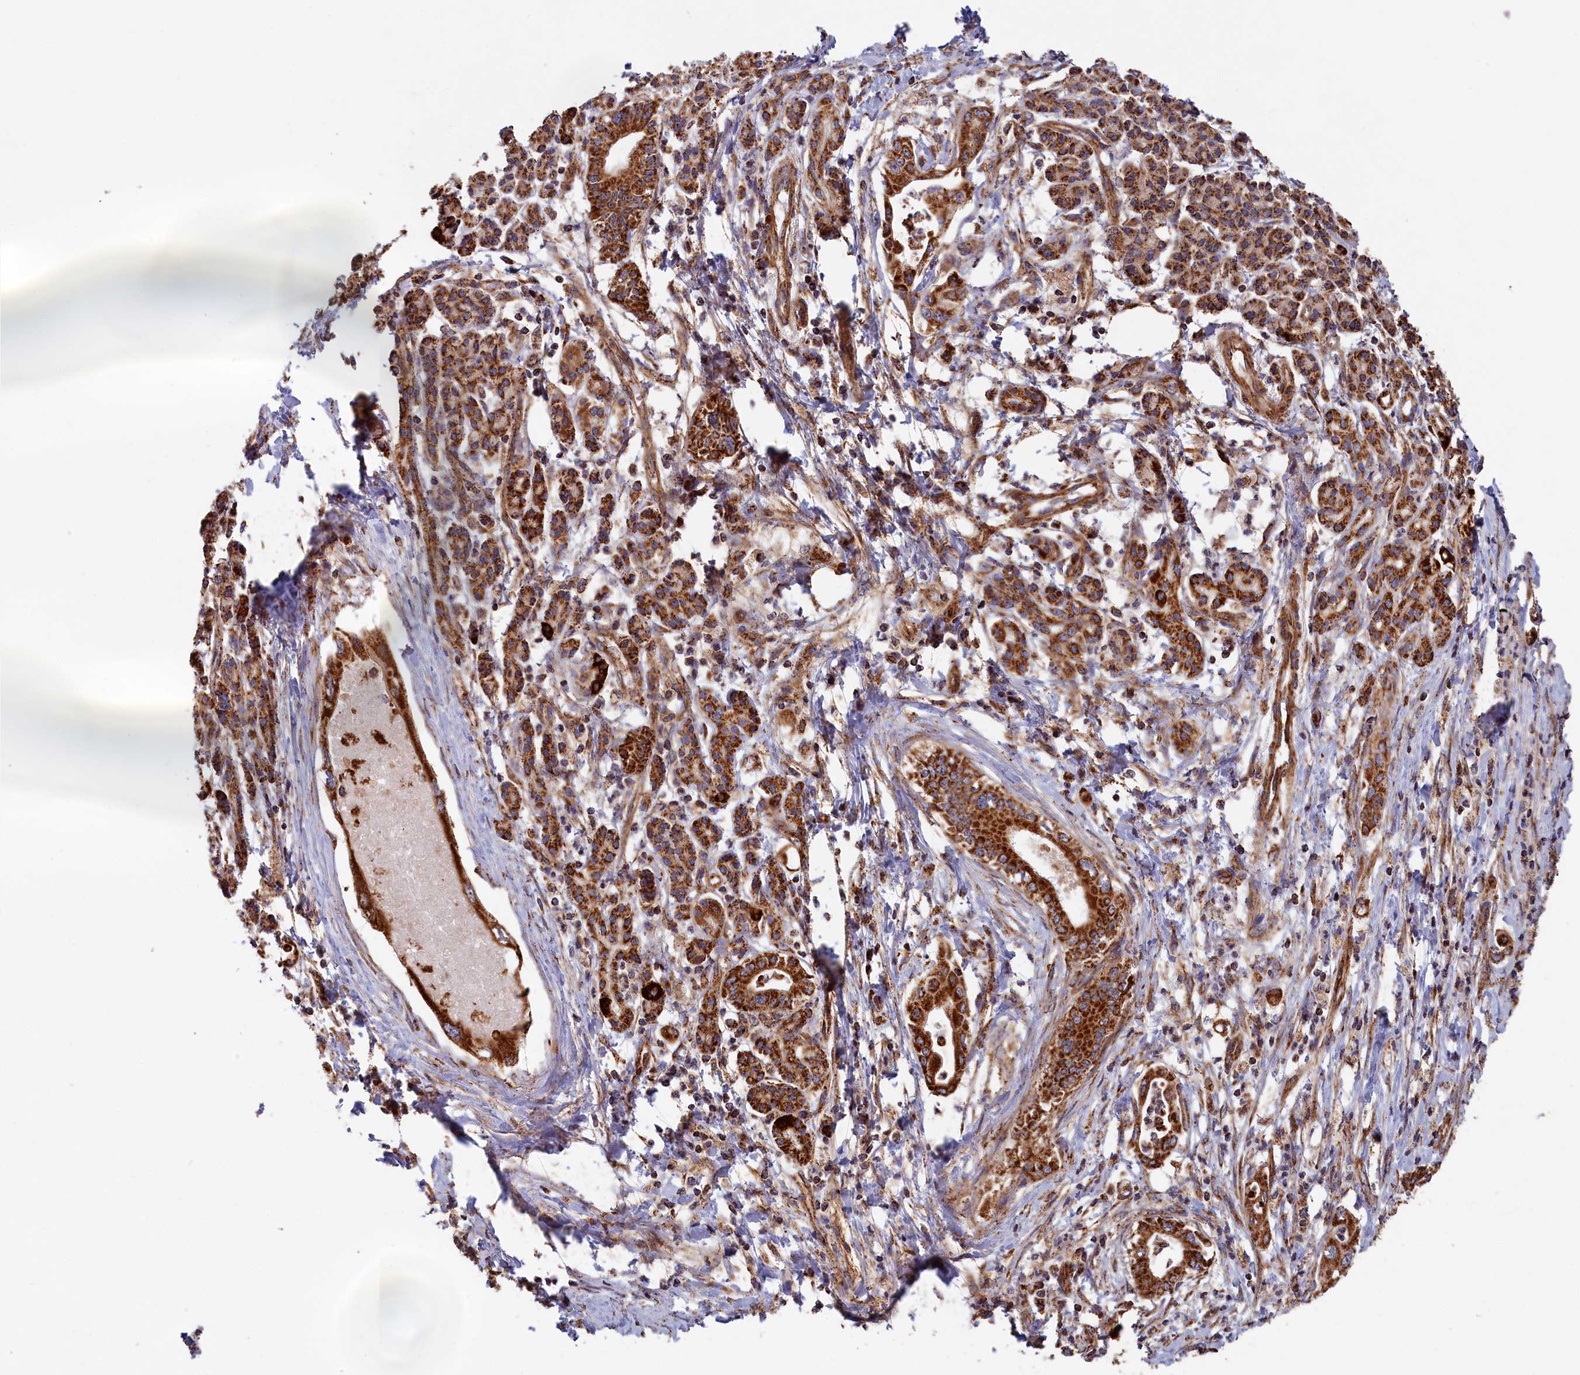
{"staining": {"intensity": "strong", "quantity": ">75%", "location": "cytoplasmic/membranous"}, "tissue": "pancreatic cancer", "cell_type": "Tumor cells", "image_type": "cancer", "snomed": [{"axis": "morphology", "description": "Adenocarcinoma, NOS"}, {"axis": "topography", "description": "Pancreas"}], "caption": "A histopathology image of pancreatic cancer stained for a protein displays strong cytoplasmic/membranous brown staining in tumor cells.", "gene": "MACROD1", "patient": {"sex": "female", "age": 77}}